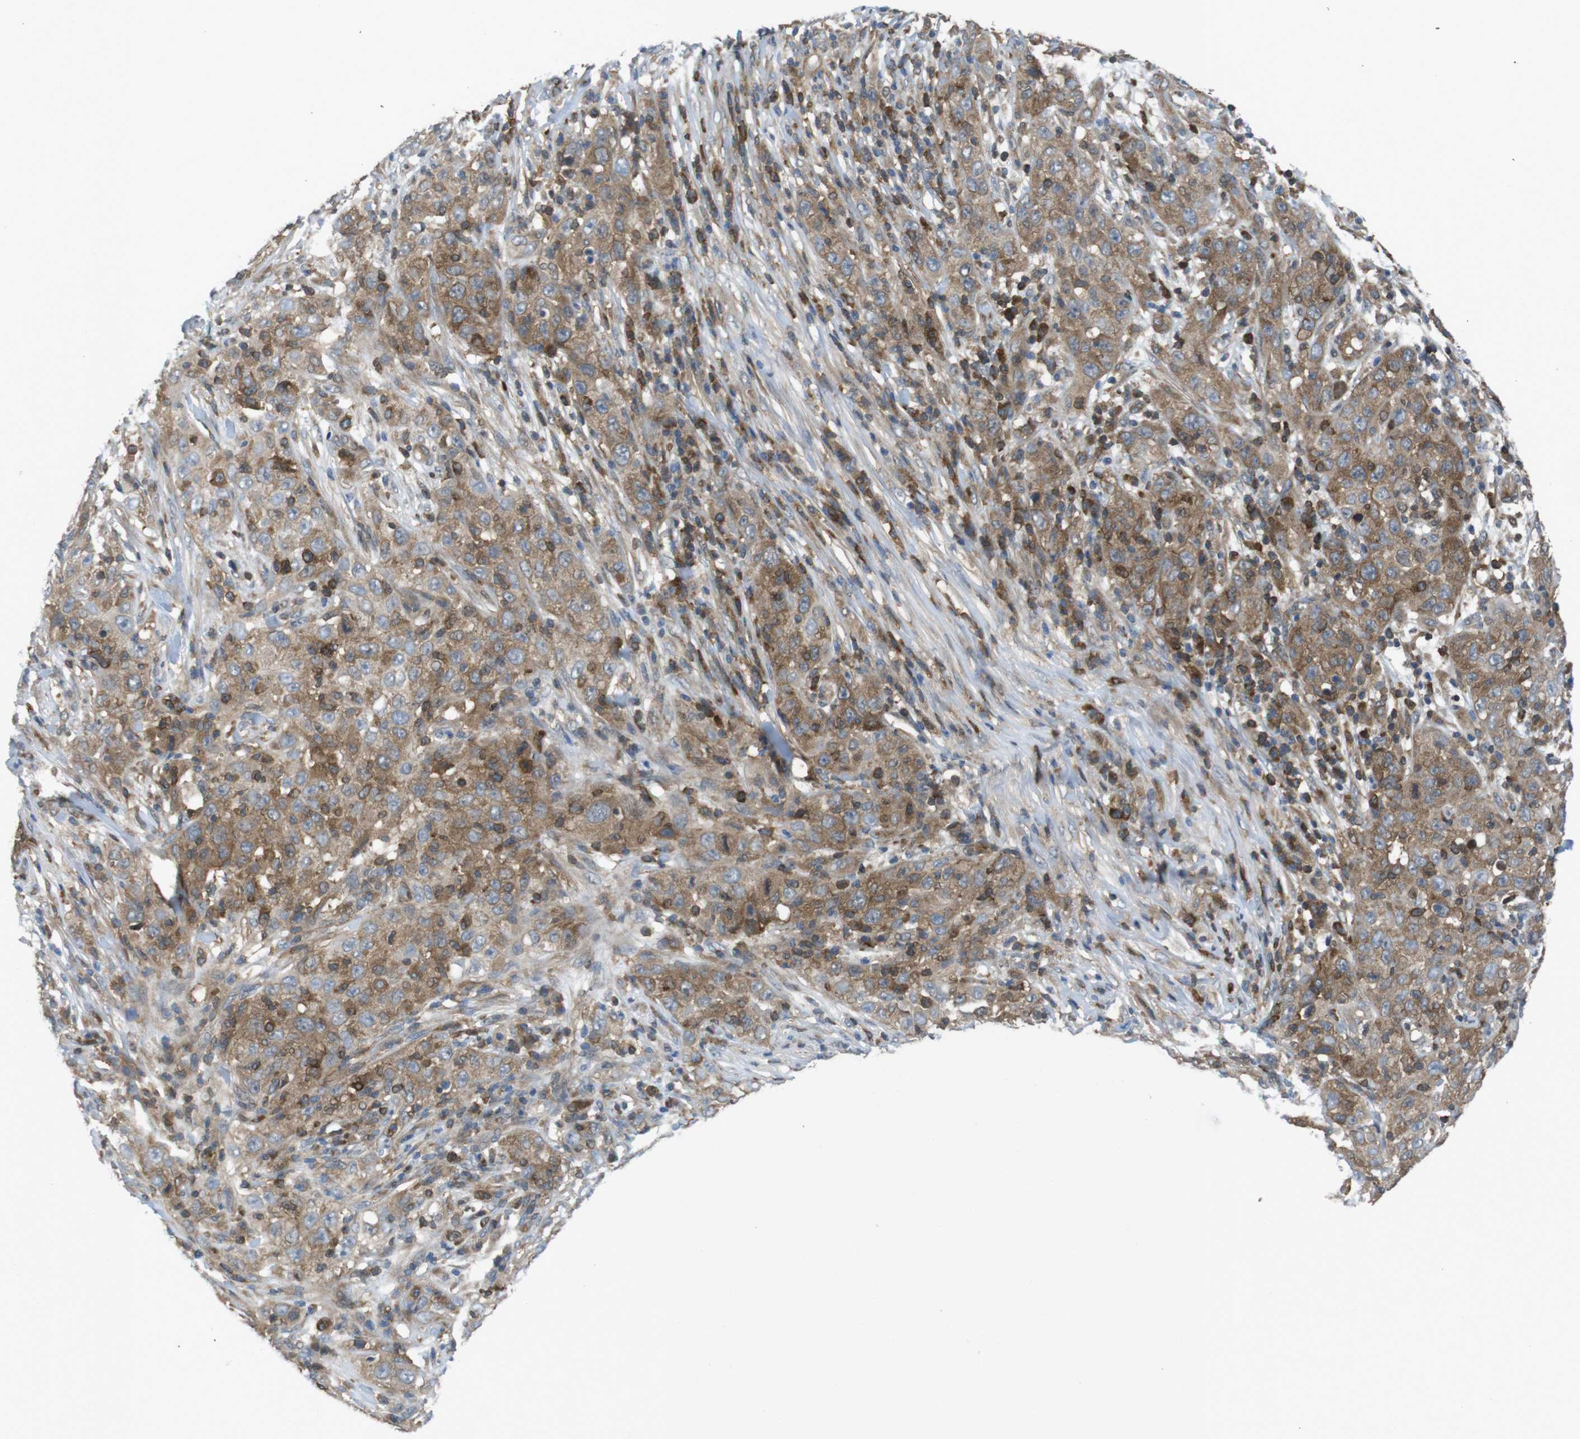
{"staining": {"intensity": "moderate", "quantity": ">75%", "location": "cytoplasmic/membranous"}, "tissue": "skin cancer", "cell_type": "Tumor cells", "image_type": "cancer", "snomed": [{"axis": "morphology", "description": "Squamous cell carcinoma, NOS"}, {"axis": "topography", "description": "Skin"}], "caption": "High-power microscopy captured an immunohistochemistry (IHC) histopathology image of skin cancer (squamous cell carcinoma), revealing moderate cytoplasmic/membranous positivity in approximately >75% of tumor cells. (Stains: DAB in brown, nuclei in blue, Microscopy: brightfield microscopy at high magnification).", "gene": "MTHFD1", "patient": {"sex": "female", "age": 88}}